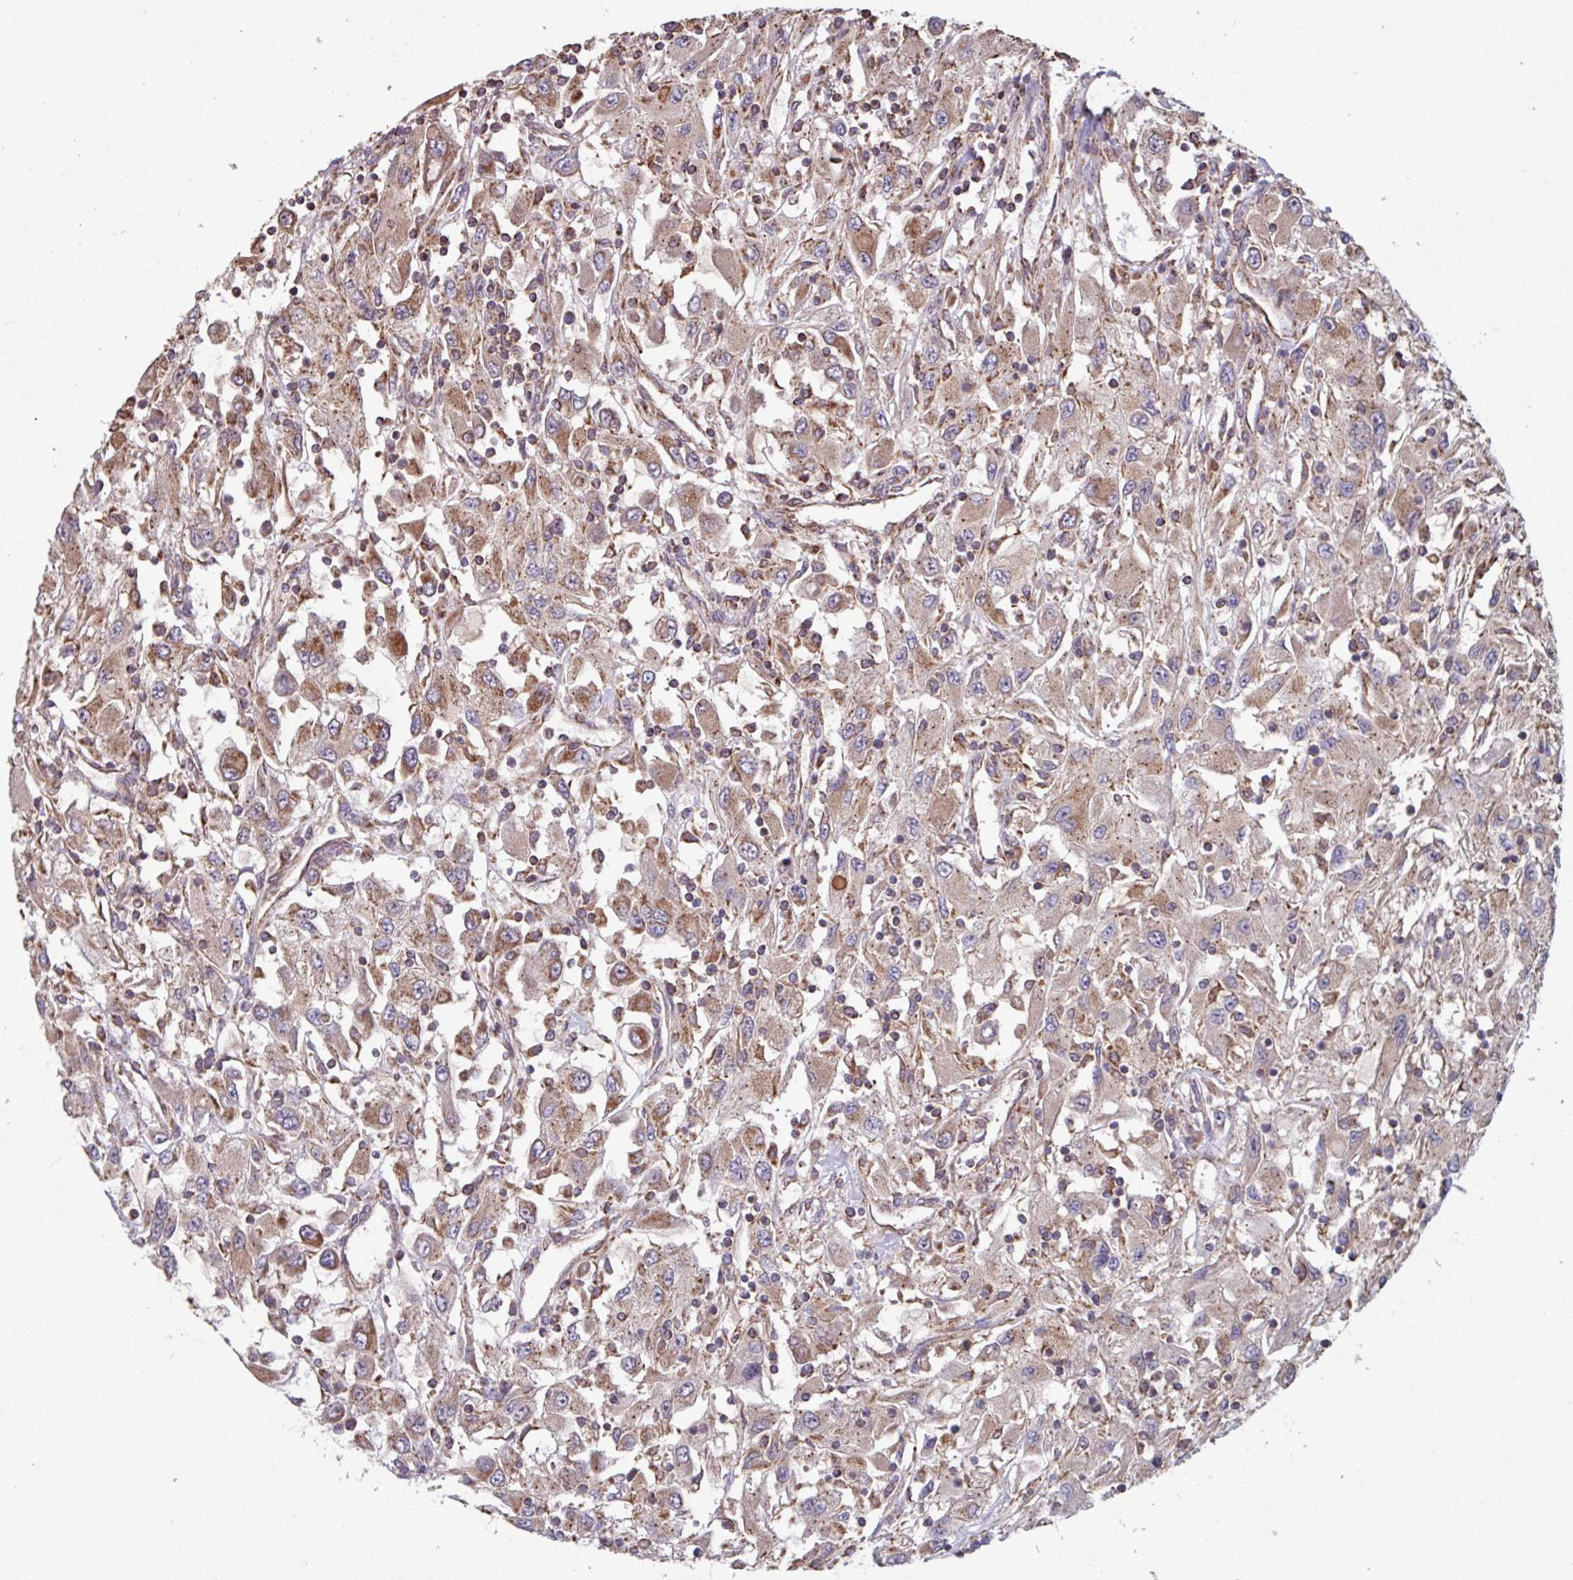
{"staining": {"intensity": "moderate", "quantity": "25%-75%", "location": "cytoplasmic/membranous"}, "tissue": "renal cancer", "cell_type": "Tumor cells", "image_type": "cancer", "snomed": [{"axis": "morphology", "description": "Adenocarcinoma, NOS"}, {"axis": "topography", "description": "Kidney"}], "caption": "Renal cancer stained with DAB IHC demonstrates medium levels of moderate cytoplasmic/membranous expression in approximately 25%-75% of tumor cells. The protein is stained brown, and the nuclei are stained in blue (DAB (3,3'-diaminobenzidine) IHC with brightfield microscopy, high magnification).", "gene": "COX7C", "patient": {"sex": "female", "age": 67}}